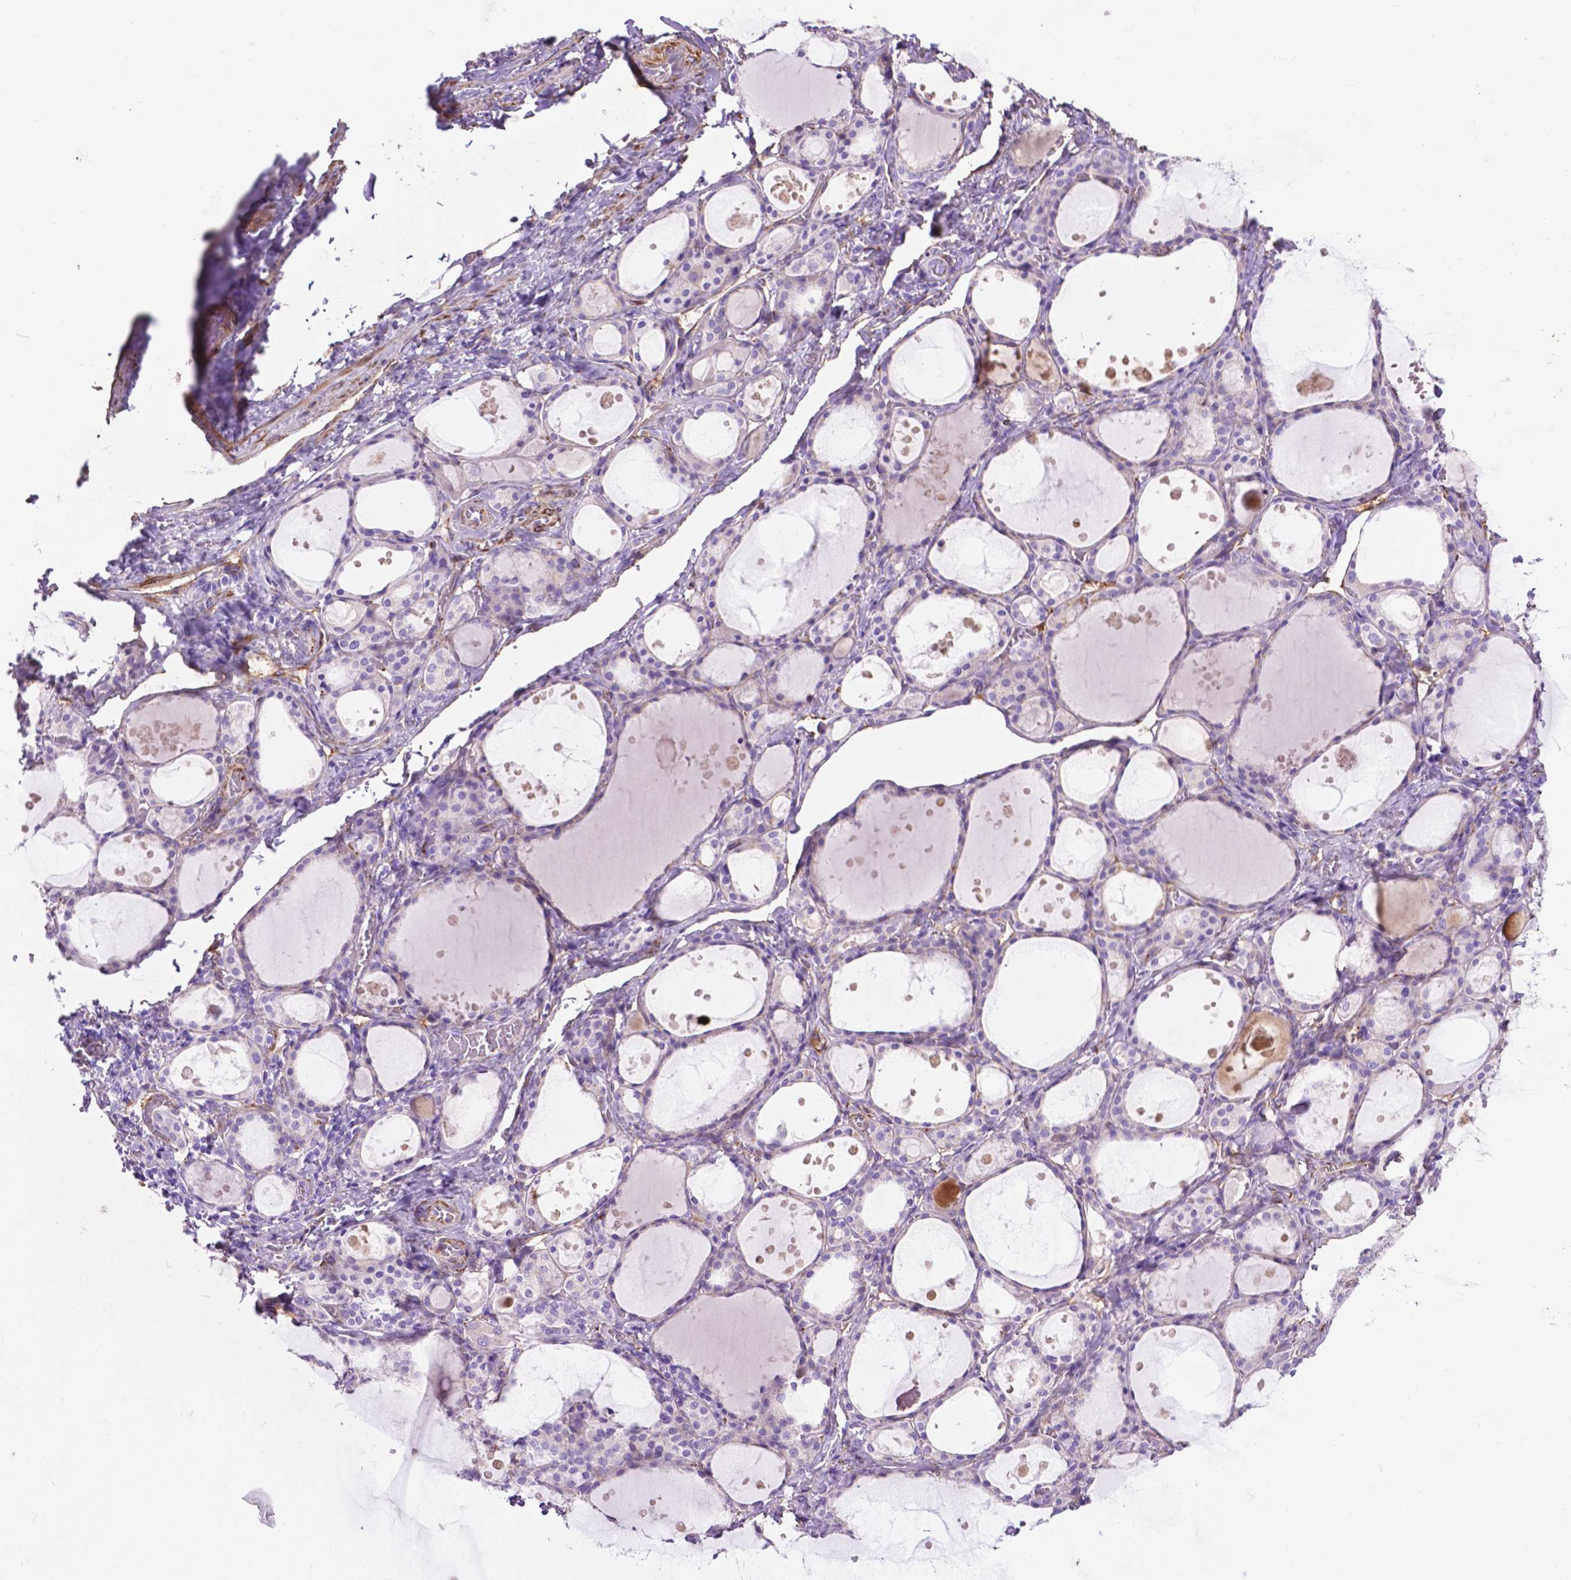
{"staining": {"intensity": "negative", "quantity": "none", "location": "none"}, "tissue": "thyroid gland", "cell_type": "Glandular cells", "image_type": "normal", "snomed": [{"axis": "morphology", "description": "Normal tissue, NOS"}, {"axis": "topography", "description": "Thyroid gland"}], "caption": "Micrograph shows no significant protein staining in glandular cells of unremarkable thyroid gland. Brightfield microscopy of immunohistochemistry (IHC) stained with DAB (3,3'-diaminobenzidine) (brown) and hematoxylin (blue), captured at high magnification.", "gene": "PCDHA12", "patient": {"sex": "male", "age": 68}}